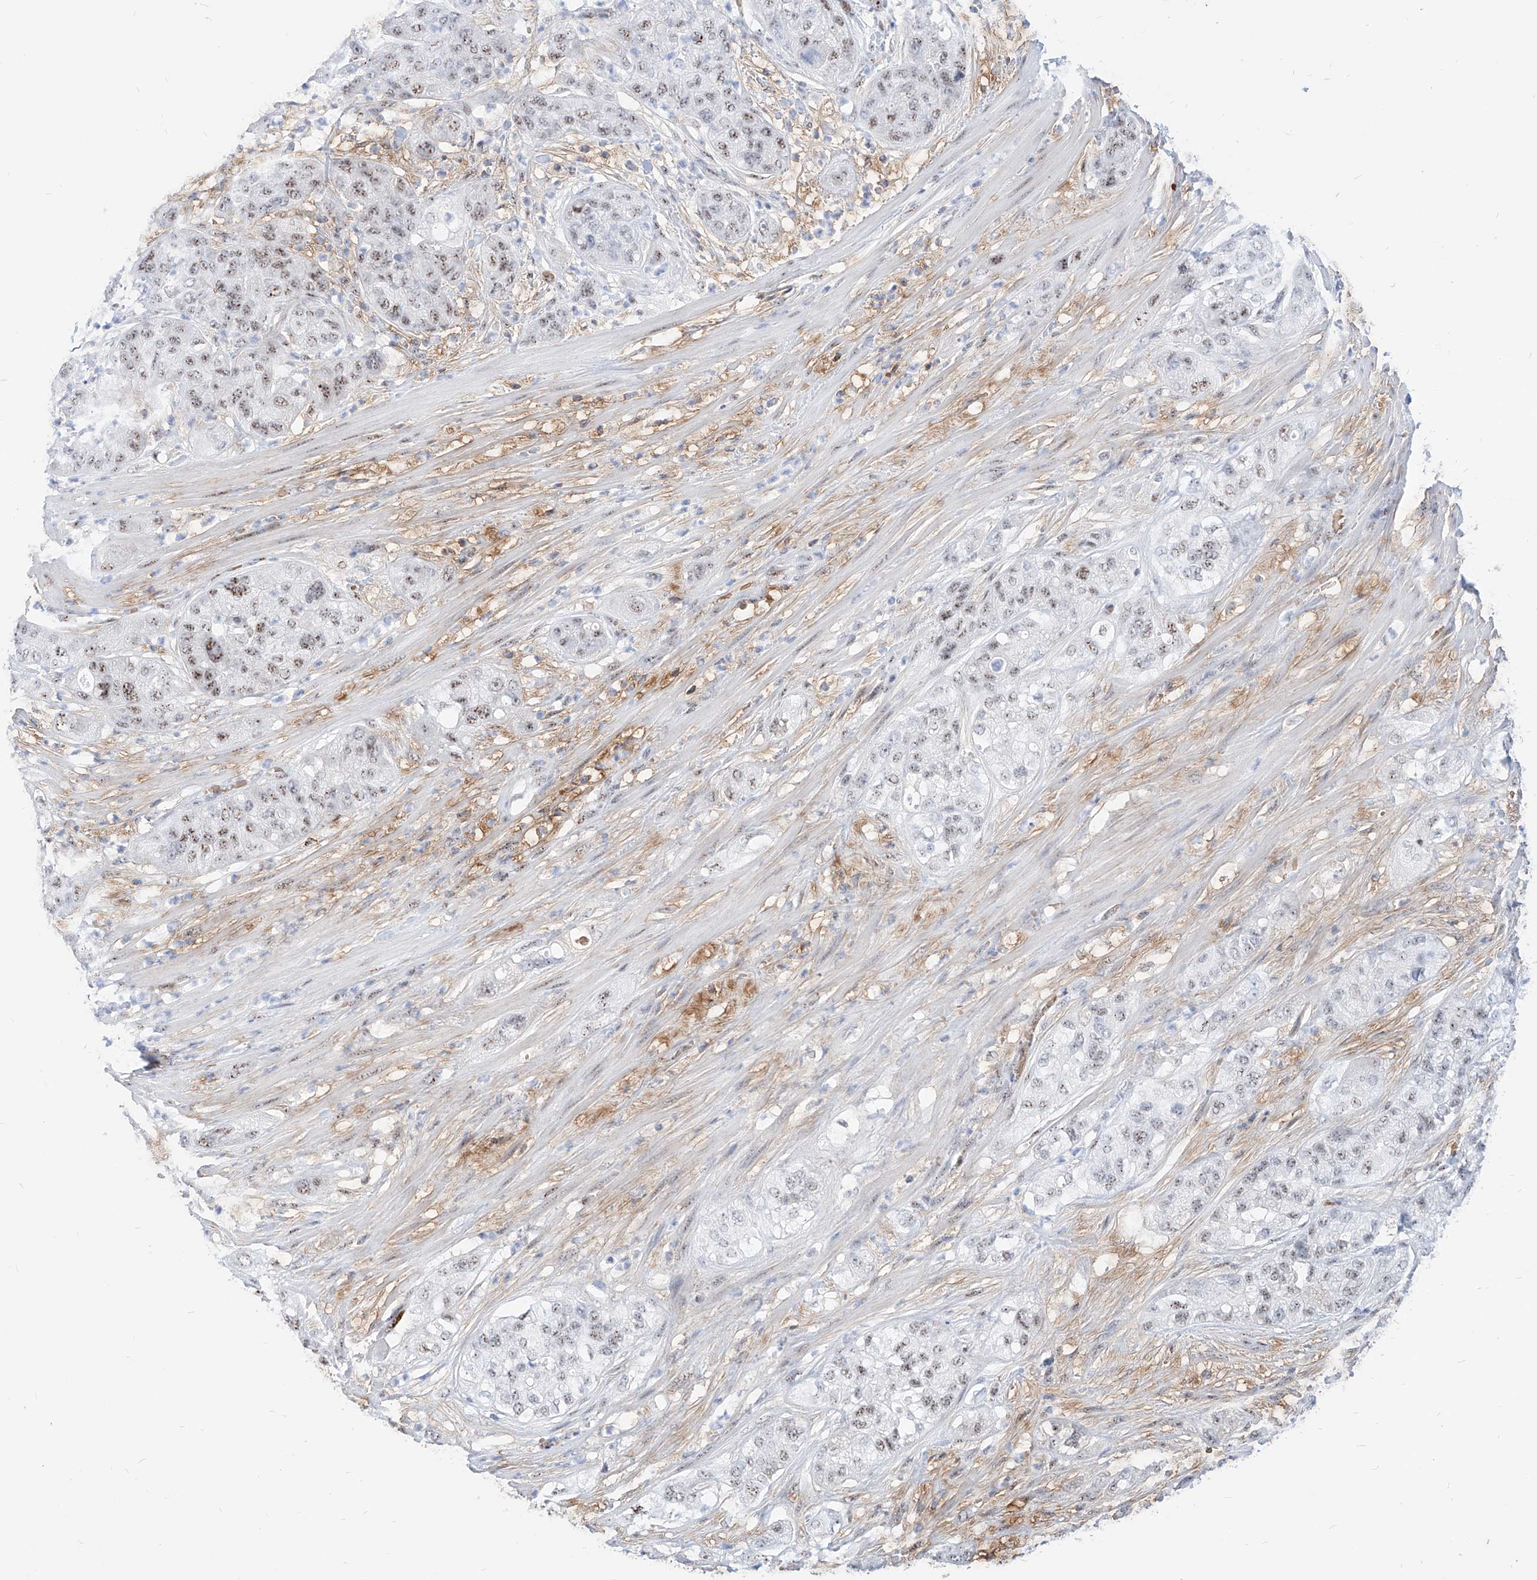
{"staining": {"intensity": "weak", "quantity": ">75%", "location": "nuclear"}, "tissue": "pancreatic cancer", "cell_type": "Tumor cells", "image_type": "cancer", "snomed": [{"axis": "morphology", "description": "Adenocarcinoma, NOS"}, {"axis": "topography", "description": "Pancreas"}], "caption": "Protein staining of pancreatic adenocarcinoma tissue exhibits weak nuclear staining in approximately >75% of tumor cells. (brown staining indicates protein expression, while blue staining denotes nuclei).", "gene": "ZFP42", "patient": {"sex": "female", "age": 78}}